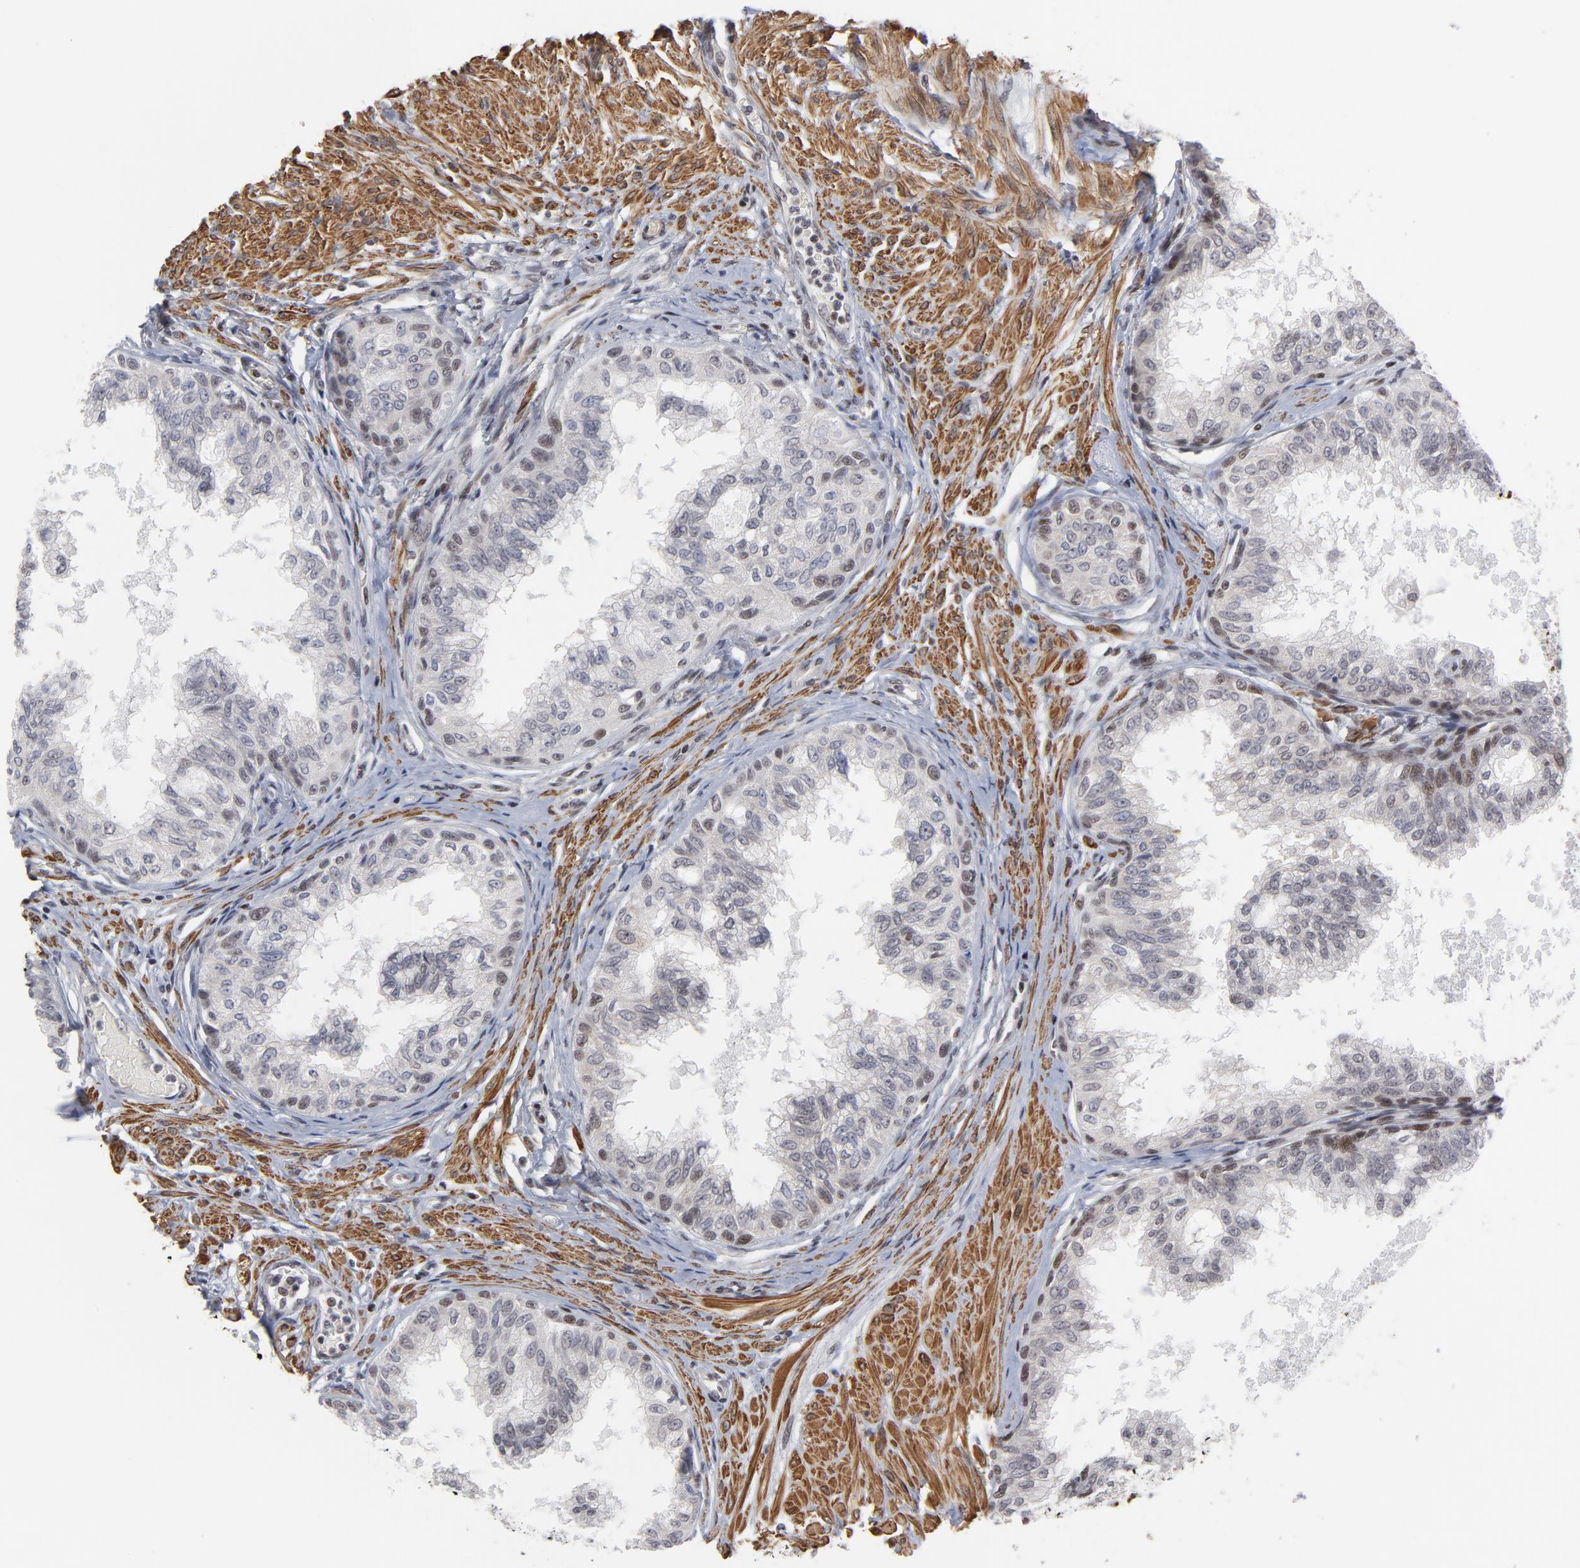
{"staining": {"intensity": "moderate", "quantity": ">75%", "location": "nuclear"}, "tissue": "prostate", "cell_type": "Glandular cells", "image_type": "normal", "snomed": [{"axis": "morphology", "description": "Normal tissue, NOS"}, {"axis": "topography", "description": "Prostate"}, {"axis": "topography", "description": "Seminal veicle"}], "caption": "DAB immunohistochemical staining of unremarkable human prostate exhibits moderate nuclear protein expression in approximately >75% of glandular cells.", "gene": "CTCF", "patient": {"sex": "male", "age": 60}}